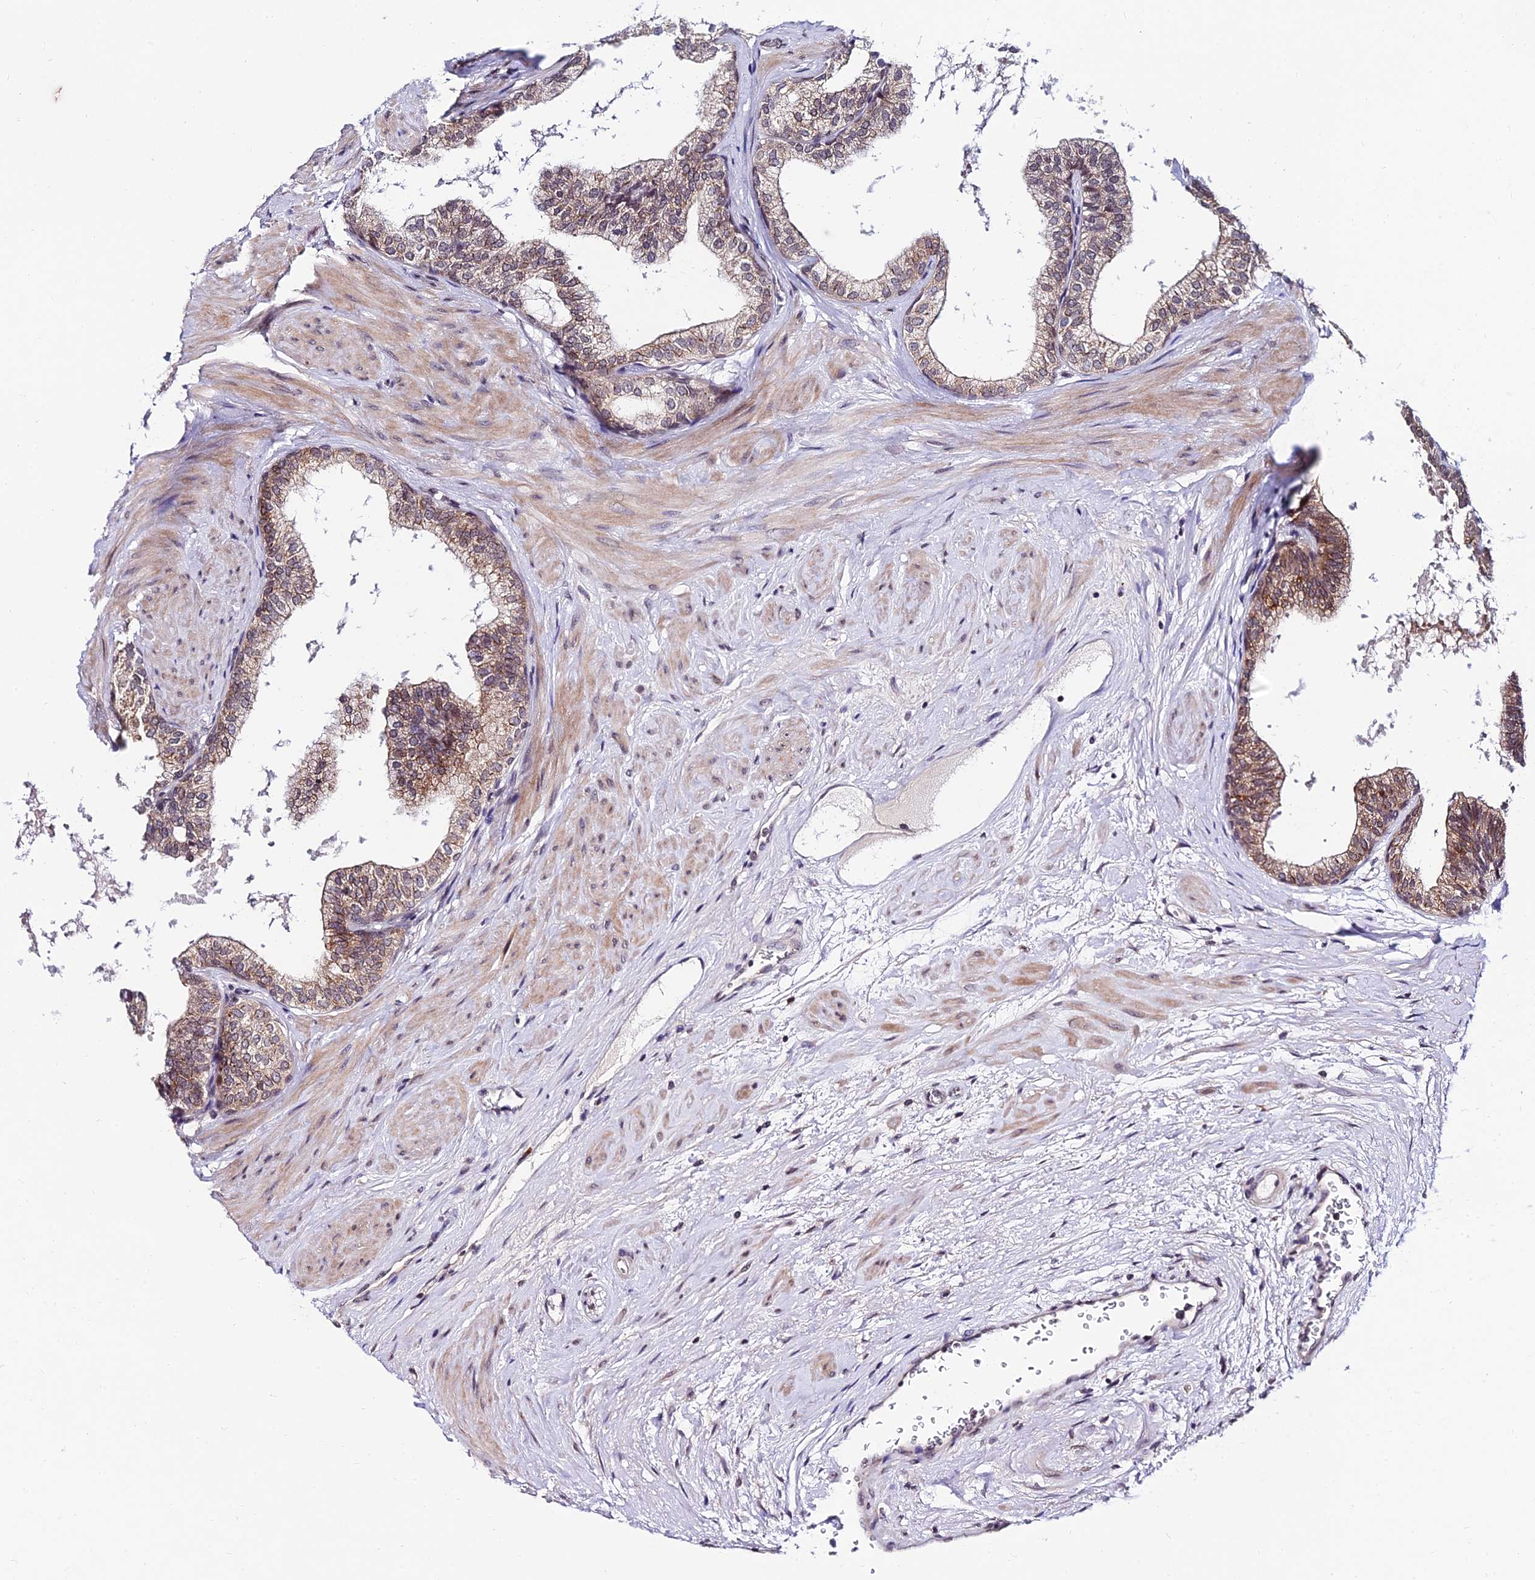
{"staining": {"intensity": "moderate", "quantity": "25%-75%", "location": "cytoplasmic/membranous"}, "tissue": "prostate", "cell_type": "Glandular cells", "image_type": "normal", "snomed": [{"axis": "morphology", "description": "Normal tissue, NOS"}, {"axis": "topography", "description": "Prostate"}], "caption": "Immunohistochemistry of unremarkable prostate displays medium levels of moderate cytoplasmic/membranous expression in approximately 25%-75% of glandular cells.", "gene": "CDNF", "patient": {"sex": "male", "age": 60}}